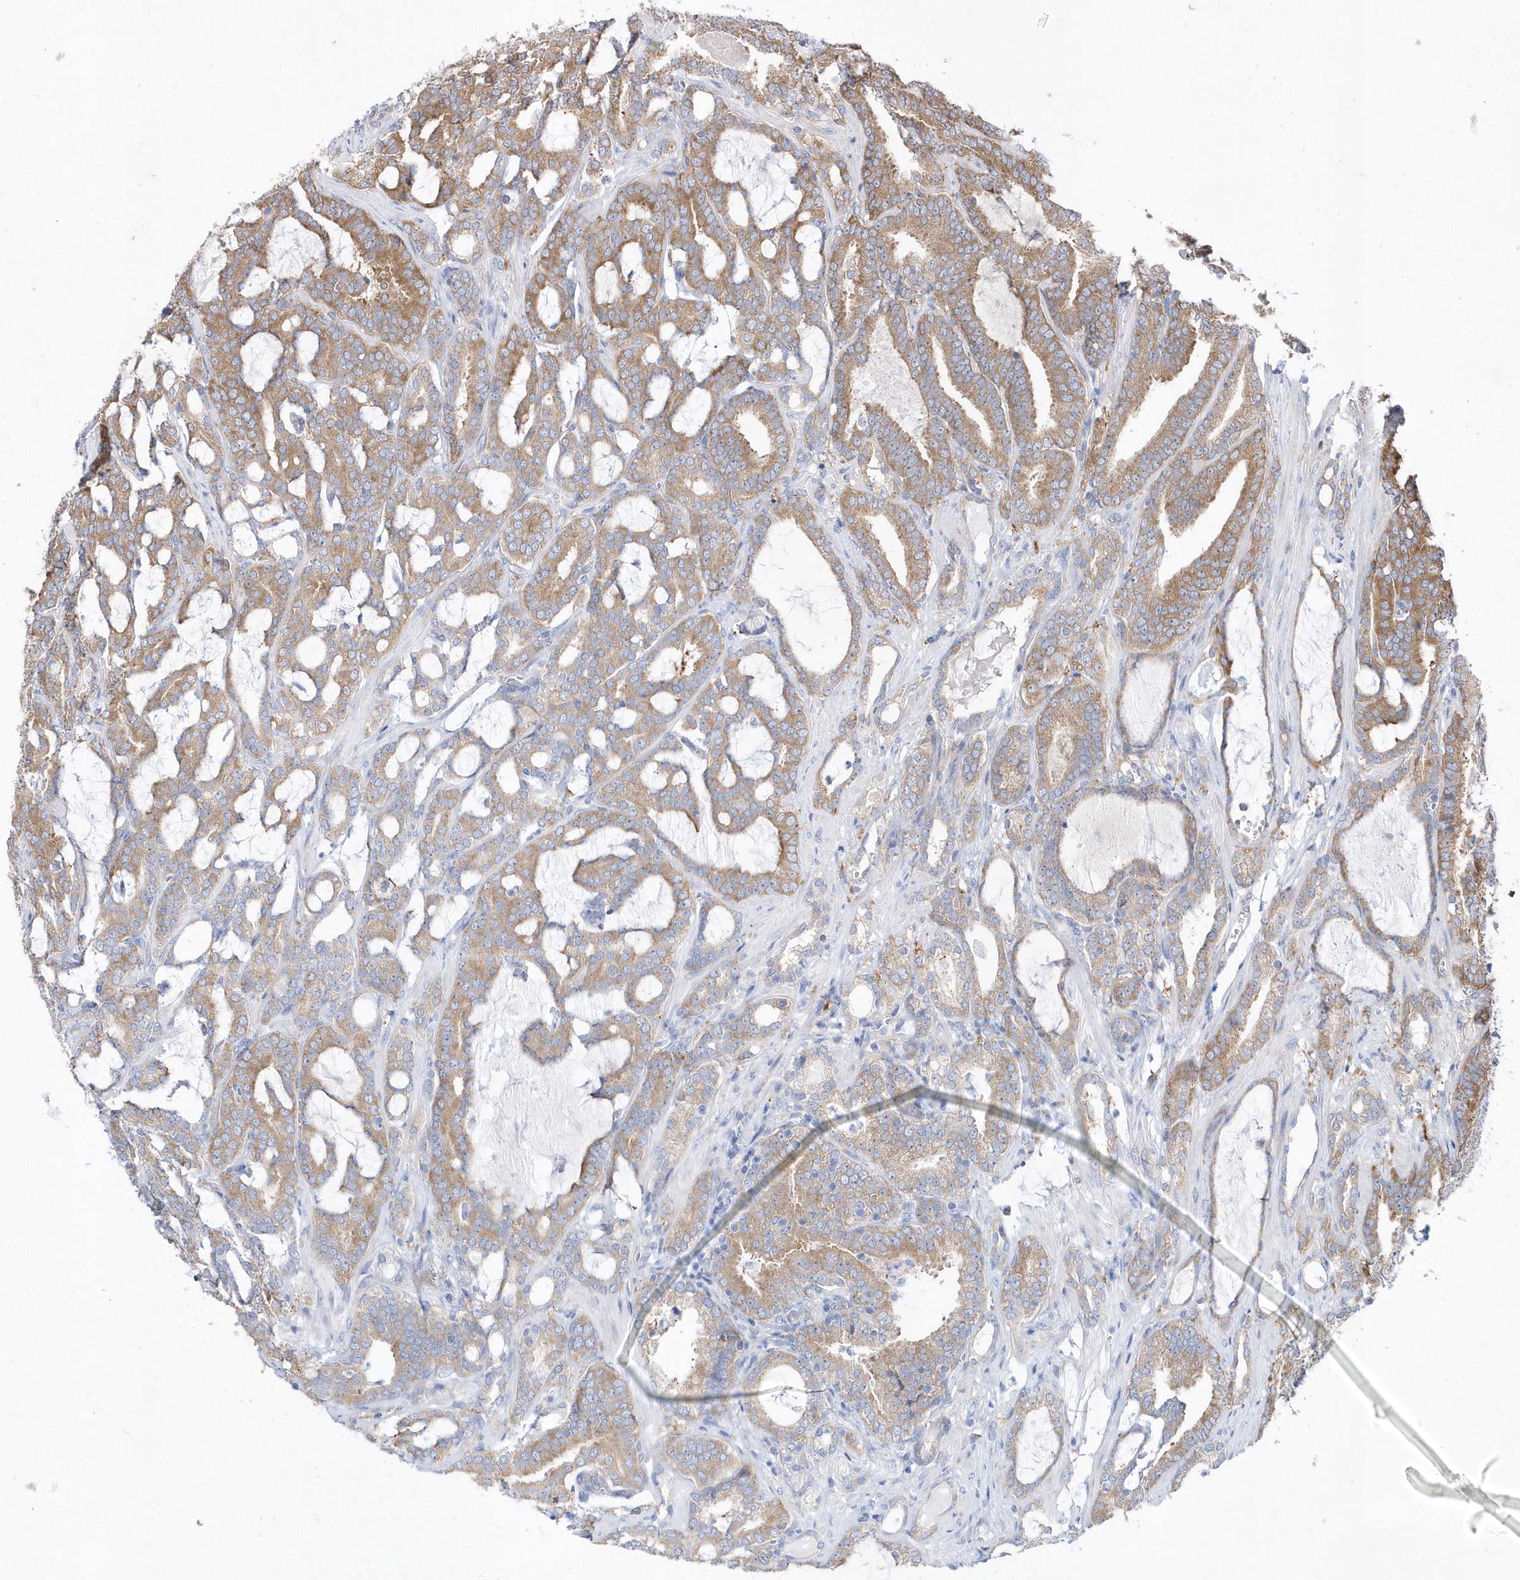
{"staining": {"intensity": "moderate", "quantity": ">75%", "location": "cytoplasmic/membranous"}, "tissue": "prostate cancer", "cell_type": "Tumor cells", "image_type": "cancer", "snomed": [{"axis": "morphology", "description": "Adenocarcinoma, High grade"}, {"axis": "topography", "description": "Prostate and seminal vesicle, NOS"}], "caption": "Prostate cancer tissue displays moderate cytoplasmic/membranous expression in about >75% of tumor cells, visualized by immunohistochemistry.", "gene": "JKAMP", "patient": {"sex": "male", "age": 67}}